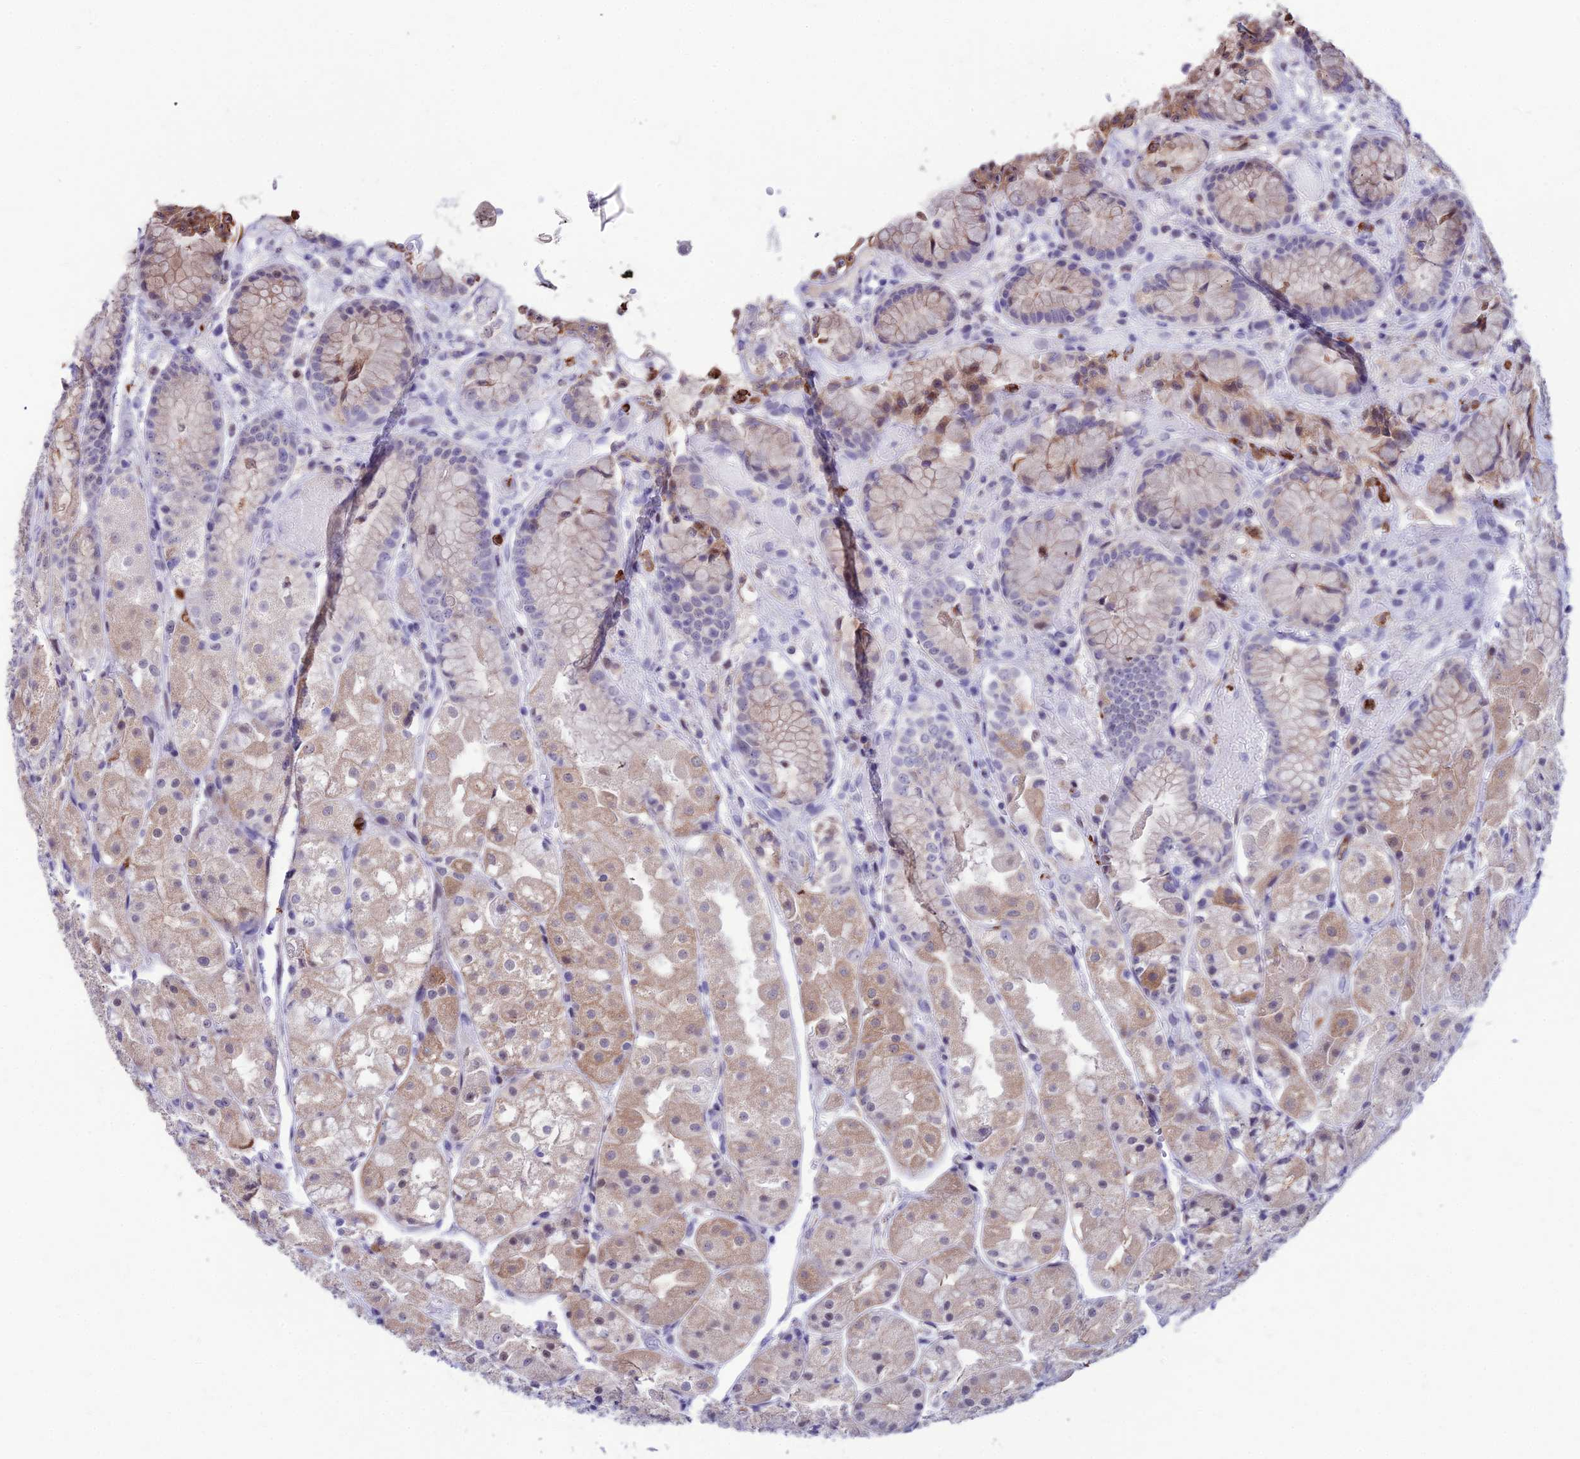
{"staining": {"intensity": "moderate", "quantity": "<25%", "location": "cytoplasmic/membranous"}, "tissue": "stomach", "cell_type": "Glandular cells", "image_type": "normal", "snomed": [{"axis": "morphology", "description": "Normal tissue, NOS"}, {"axis": "topography", "description": "Stomach, upper"}], "caption": "Immunohistochemistry (DAB (3,3'-diaminobenzidine)) staining of unremarkable human stomach shows moderate cytoplasmic/membranous protein expression in about <25% of glandular cells.", "gene": "MFSD2B", "patient": {"sex": "male", "age": 72}}